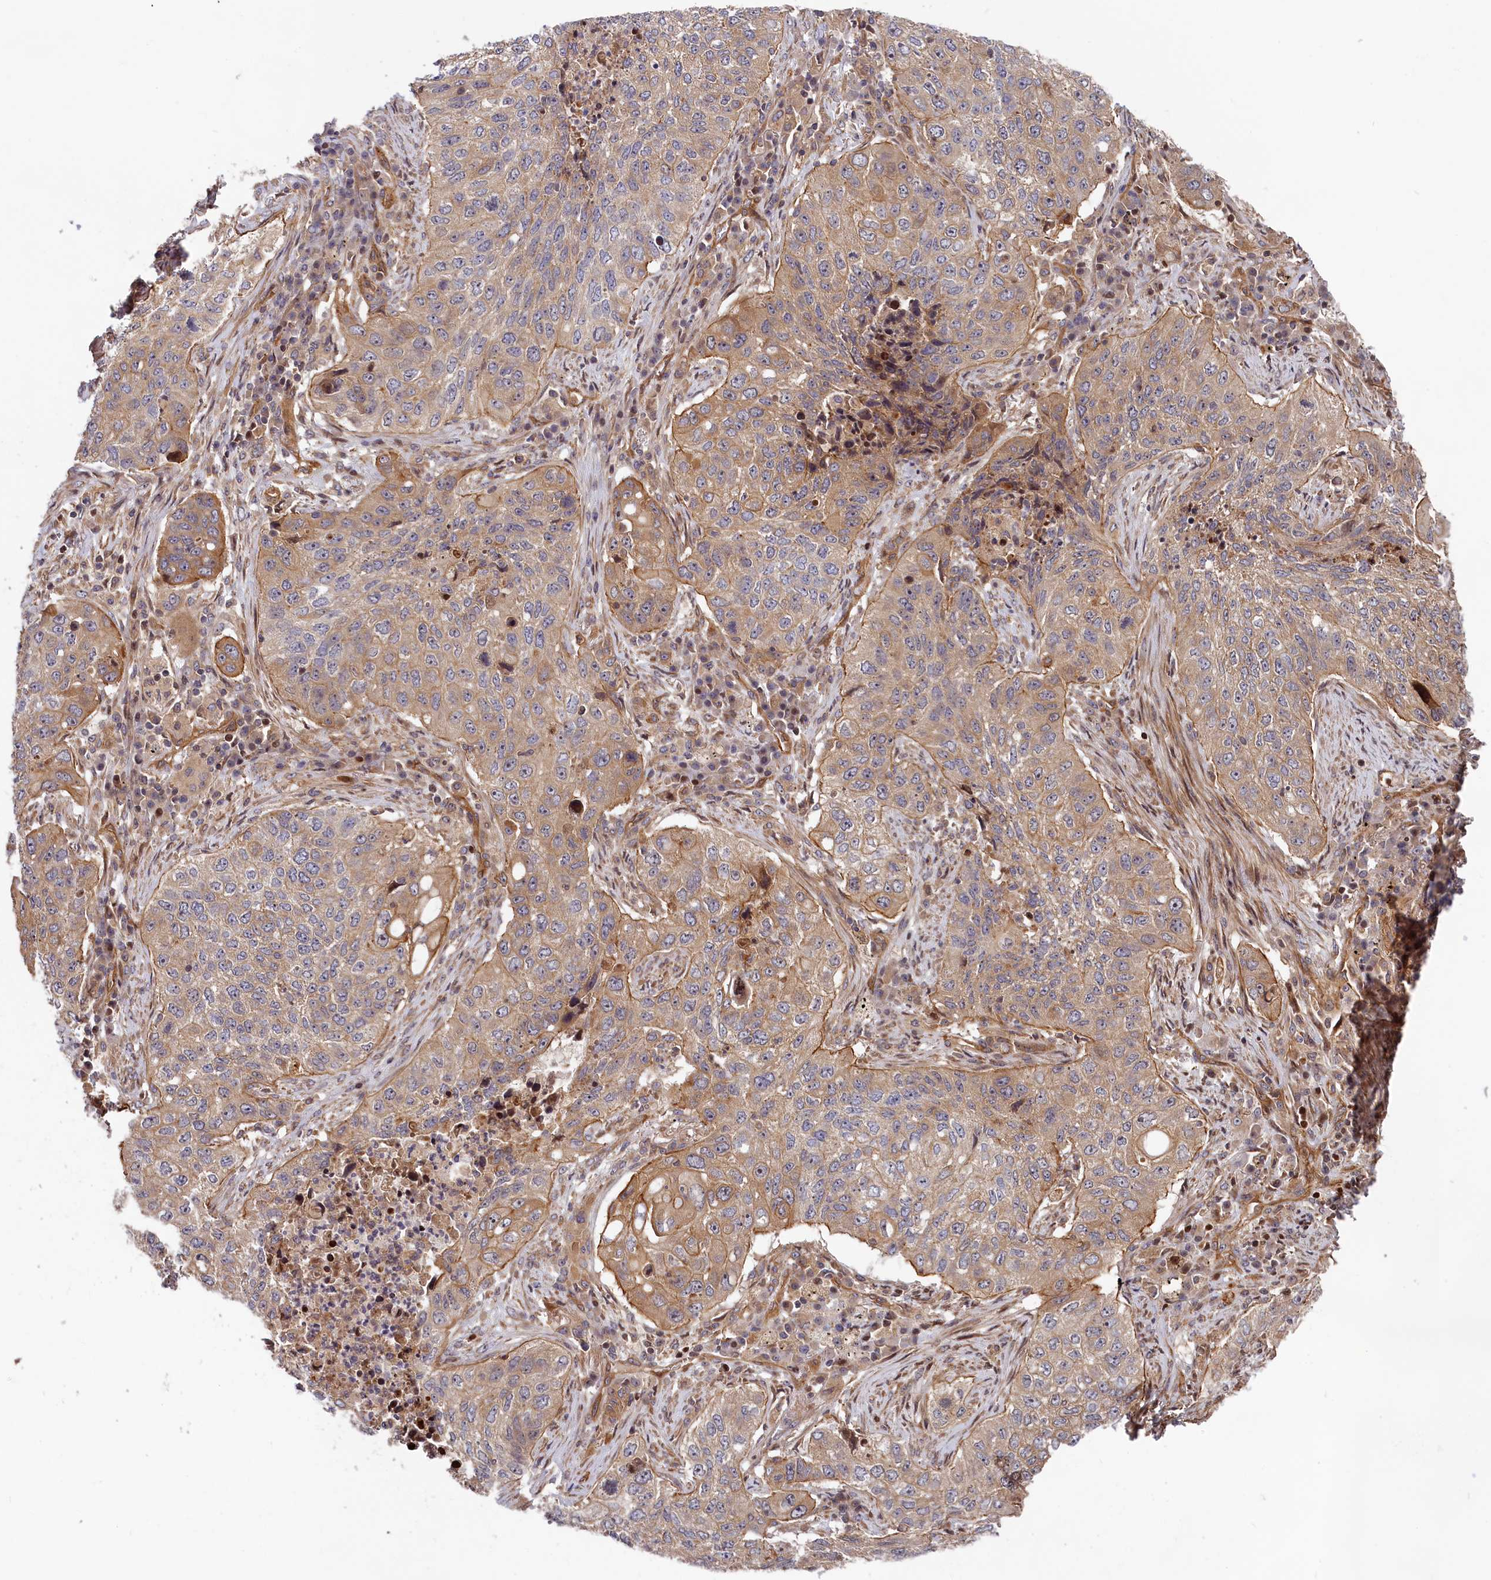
{"staining": {"intensity": "weak", "quantity": "25%-75%", "location": "cytoplasmic/membranous"}, "tissue": "lung cancer", "cell_type": "Tumor cells", "image_type": "cancer", "snomed": [{"axis": "morphology", "description": "Squamous cell carcinoma, NOS"}, {"axis": "topography", "description": "Lung"}], "caption": "DAB (3,3'-diaminobenzidine) immunohistochemical staining of squamous cell carcinoma (lung) shows weak cytoplasmic/membranous protein expression in about 25%-75% of tumor cells.", "gene": "CEP44", "patient": {"sex": "female", "age": 63}}